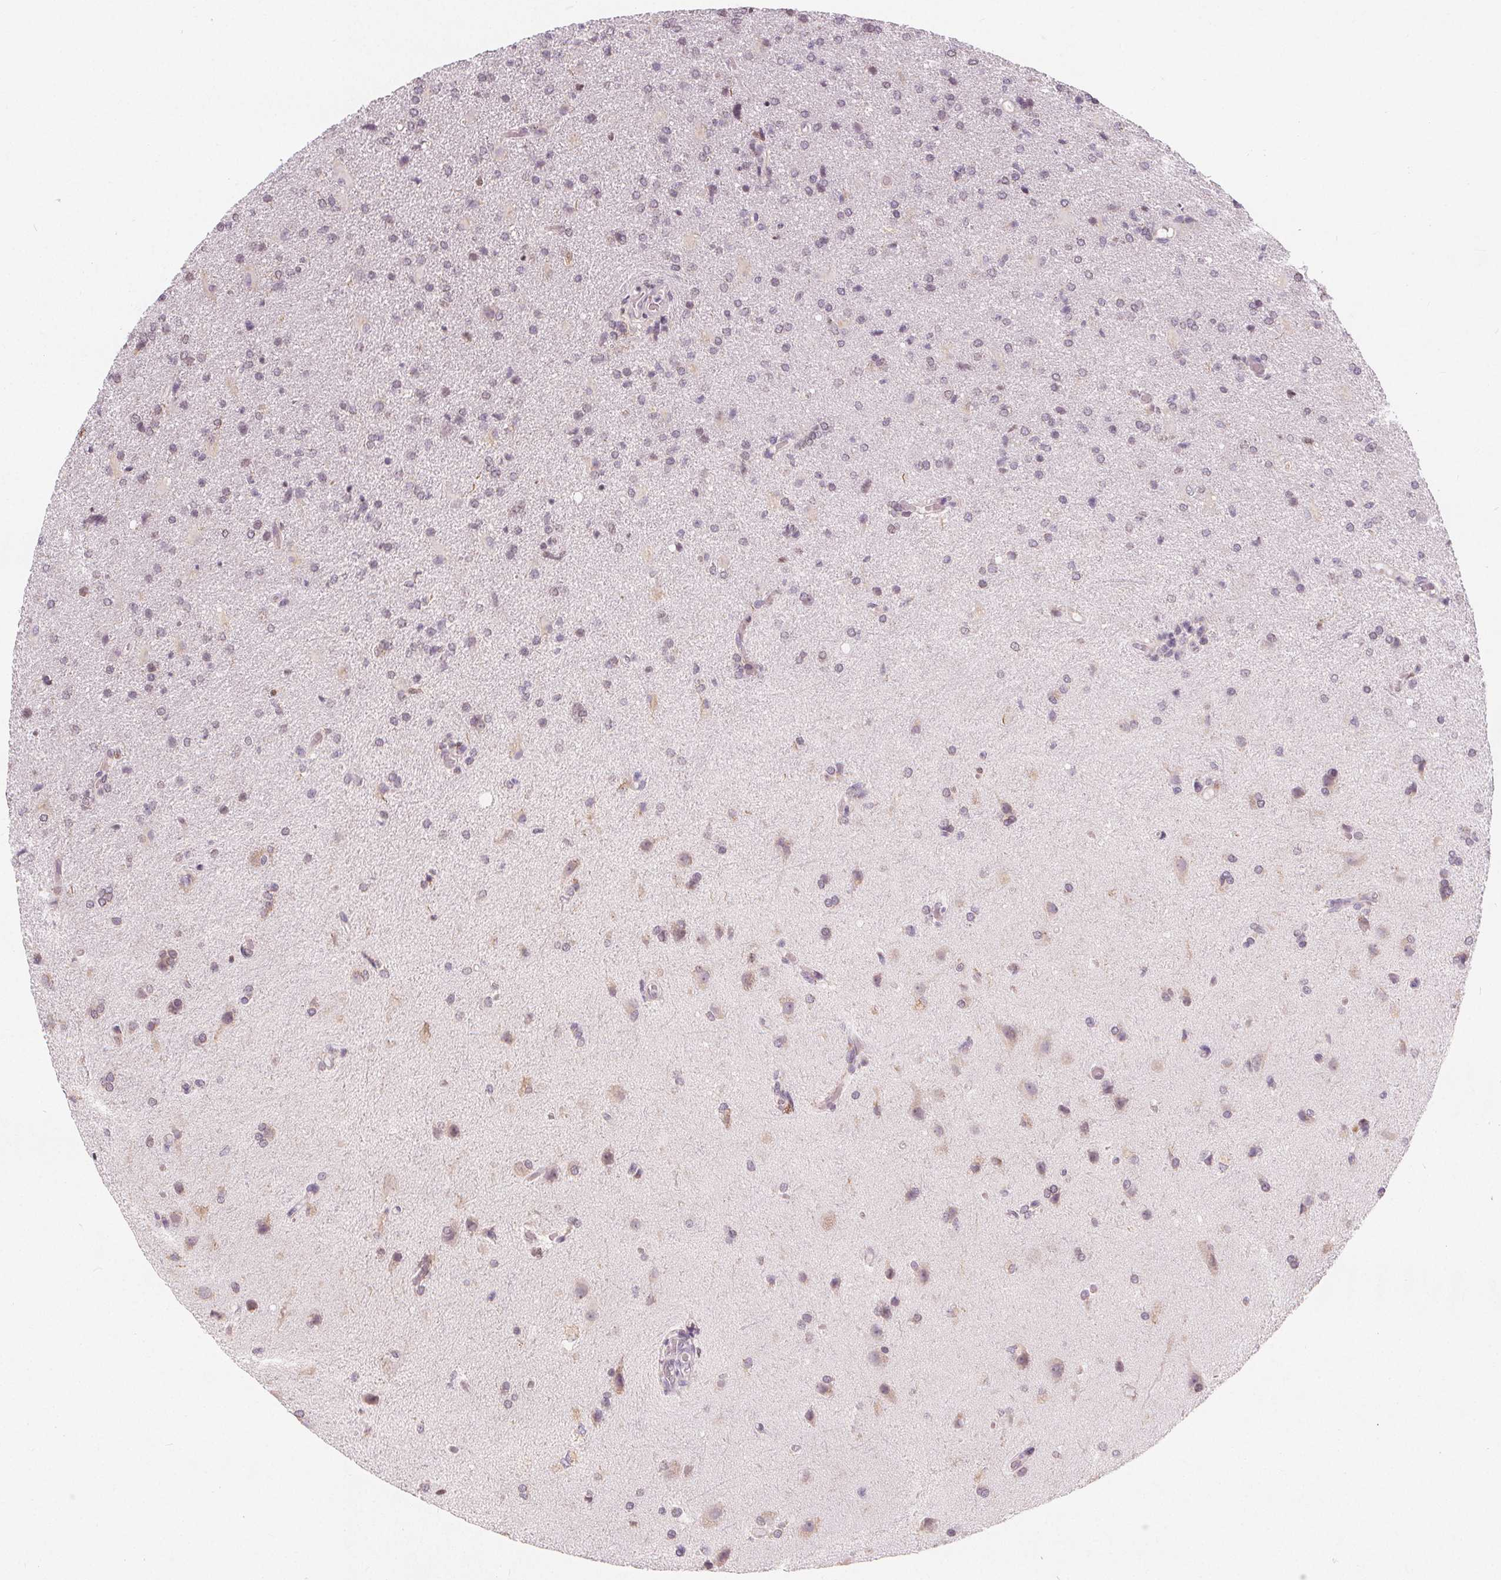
{"staining": {"intensity": "negative", "quantity": "none", "location": "none"}, "tissue": "glioma", "cell_type": "Tumor cells", "image_type": "cancer", "snomed": [{"axis": "morphology", "description": "Glioma, malignant, High grade"}, {"axis": "topography", "description": "Brain"}], "caption": "DAB immunohistochemical staining of human high-grade glioma (malignant) displays no significant staining in tumor cells. The staining is performed using DAB brown chromogen with nuclei counter-stained in using hematoxylin.", "gene": "TIPIN", "patient": {"sex": "male", "age": 68}}